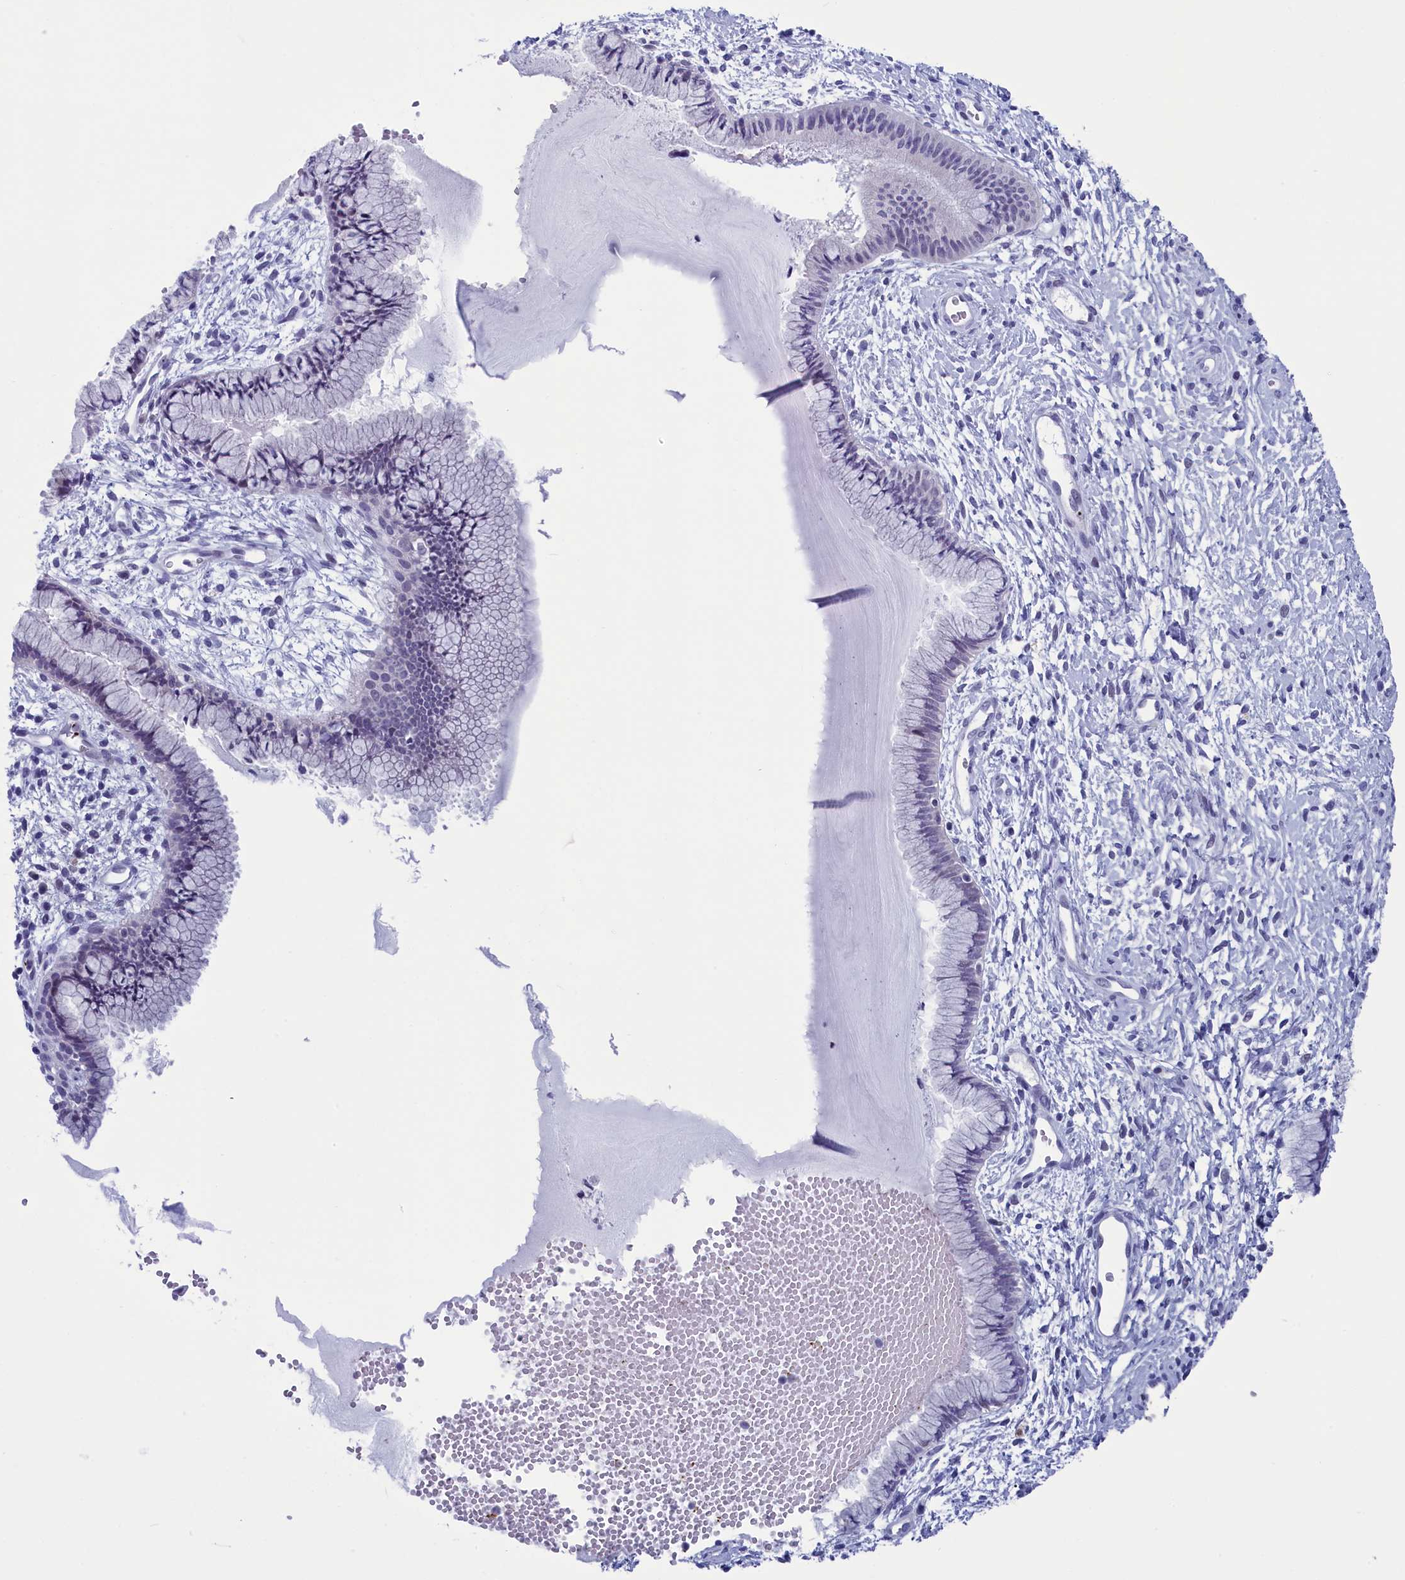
{"staining": {"intensity": "negative", "quantity": "none", "location": "none"}, "tissue": "cervix", "cell_type": "Glandular cells", "image_type": "normal", "snomed": [{"axis": "morphology", "description": "Normal tissue, NOS"}, {"axis": "topography", "description": "Cervix"}], "caption": "Immunohistochemistry (IHC) of normal cervix shows no expression in glandular cells.", "gene": "AIFM2", "patient": {"sex": "female", "age": 42}}